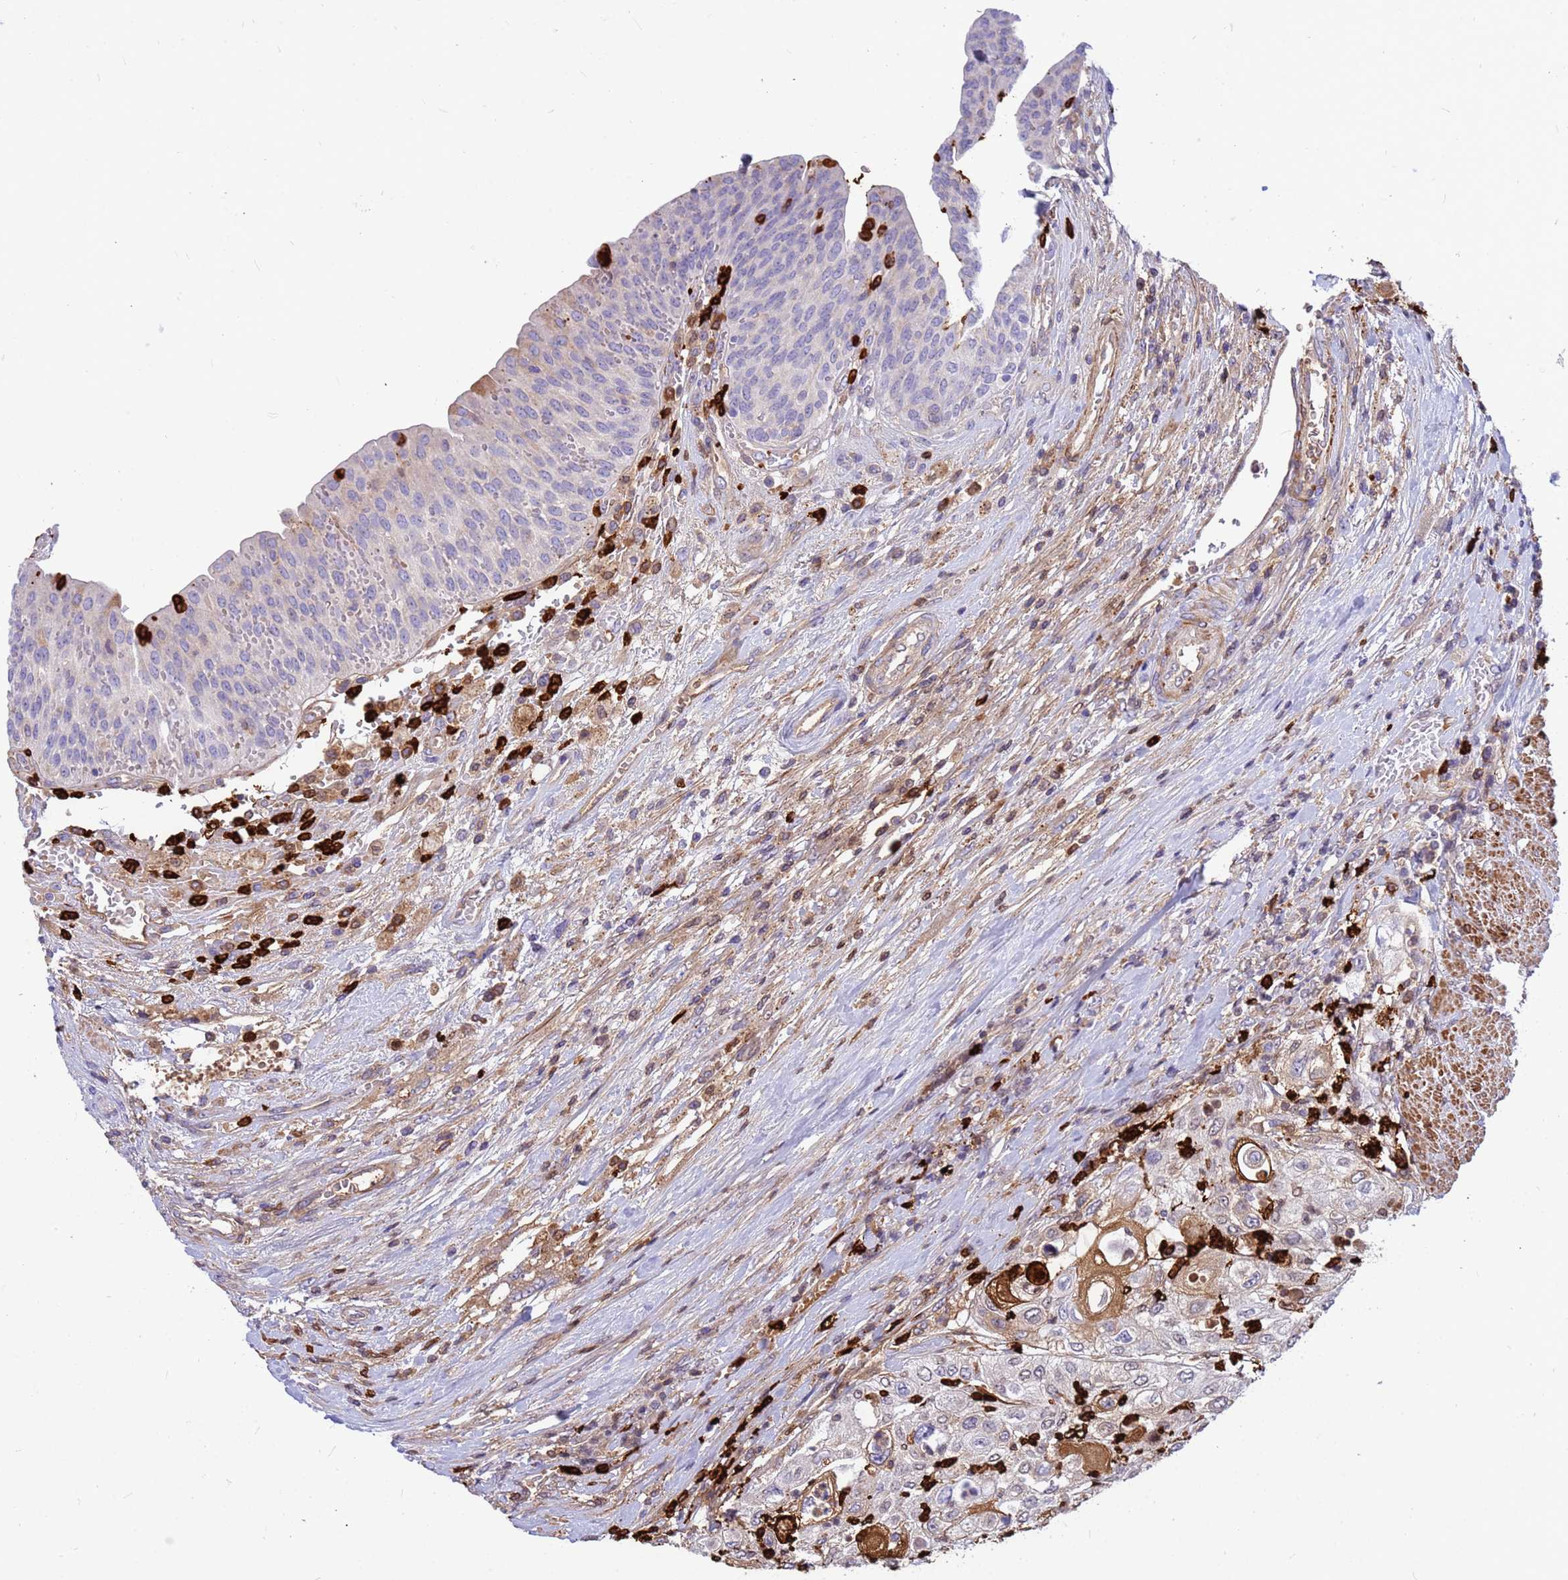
{"staining": {"intensity": "moderate", "quantity": "<25%", "location": "cytoplasmic/membranous"}, "tissue": "urothelial cancer", "cell_type": "Tumor cells", "image_type": "cancer", "snomed": [{"axis": "morphology", "description": "Urothelial carcinoma, High grade"}, {"axis": "topography", "description": "Urinary bladder"}], "caption": "The immunohistochemical stain highlights moderate cytoplasmic/membranous expression in tumor cells of urothelial carcinoma (high-grade) tissue.", "gene": "ORM1", "patient": {"sex": "female", "age": 79}}